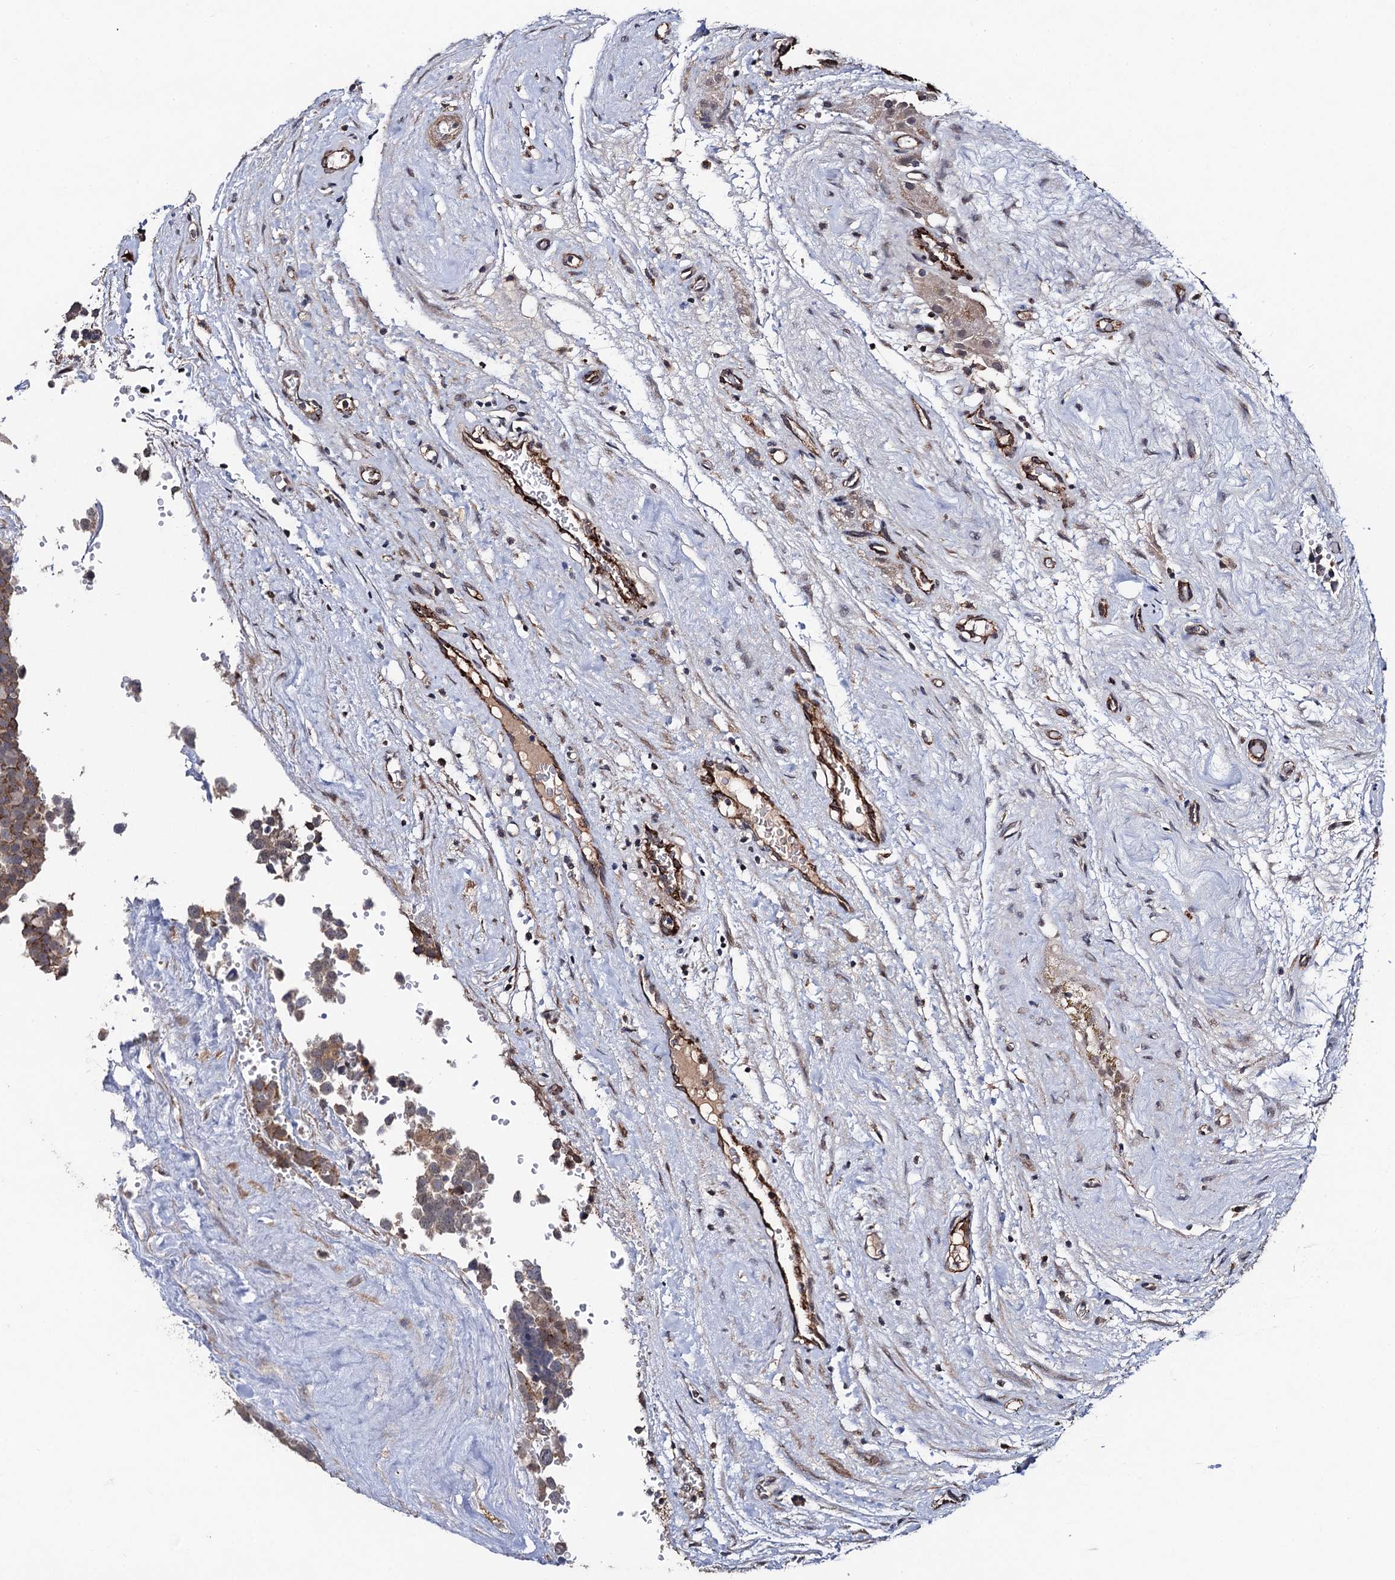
{"staining": {"intensity": "moderate", "quantity": ">75%", "location": "cytoplasmic/membranous"}, "tissue": "testis cancer", "cell_type": "Tumor cells", "image_type": "cancer", "snomed": [{"axis": "morphology", "description": "Seminoma, NOS"}, {"axis": "topography", "description": "Testis"}], "caption": "Testis cancer tissue shows moderate cytoplasmic/membranous positivity in approximately >75% of tumor cells", "gene": "PPTC7", "patient": {"sex": "male", "age": 71}}